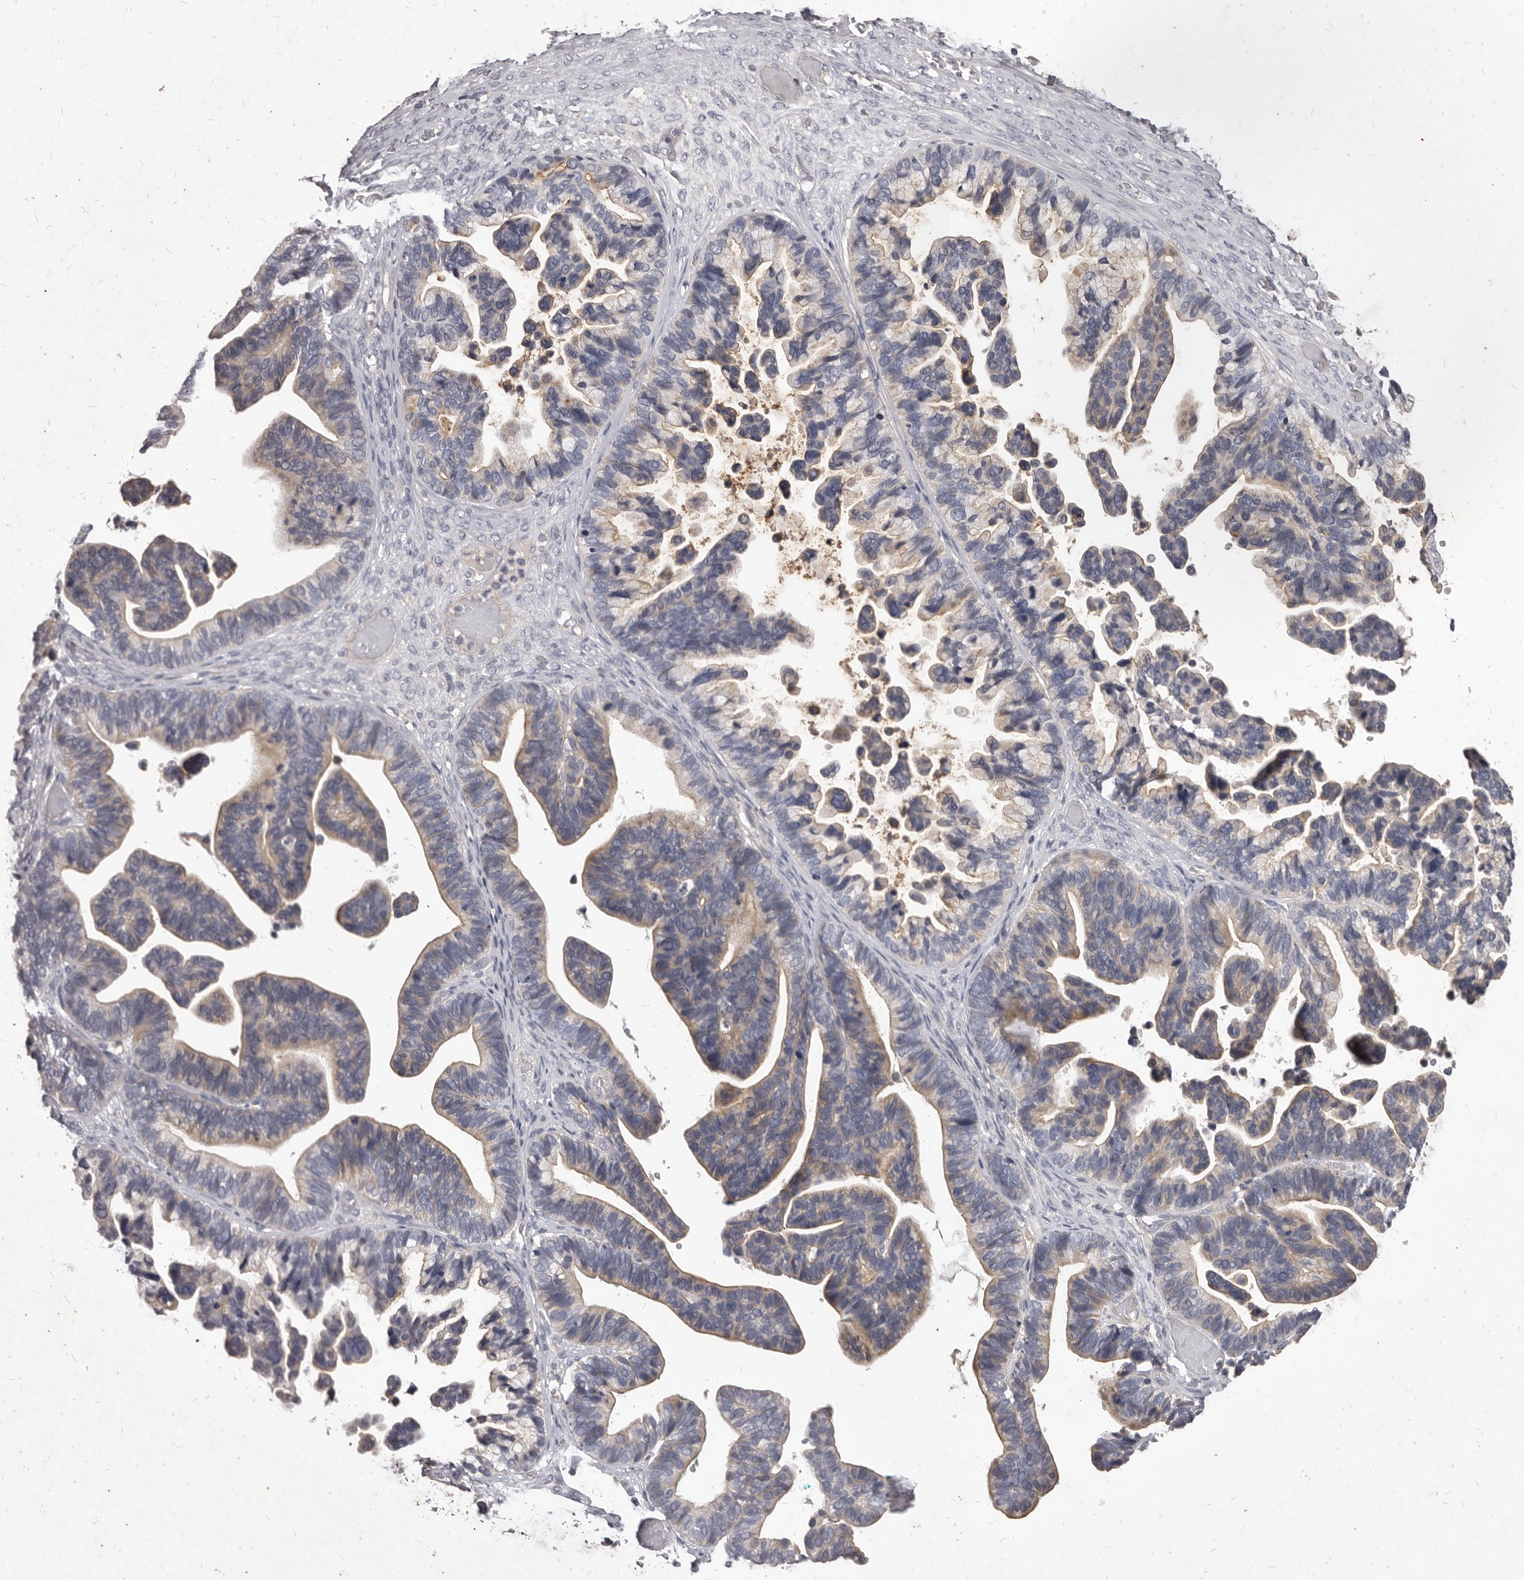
{"staining": {"intensity": "weak", "quantity": ">75%", "location": "cytoplasmic/membranous"}, "tissue": "ovarian cancer", "cell_type": "Tumor cells", "image_type": "cancer", "snomed": [{"axis": "morphology", "description": "Cystadenocarcinoma, serous, NOS"}, {"axis": "topography", "description": "Ovary"}], "caption": "Protein expression analysis of human ovarian cancer (serous cystadenocarcinoma) reveals weak cytoplasmic/membranous expression in approximately >75% of tumor cells.", "gene": "GPRC5C", "patient": {"sex": "female", "age": 56}}